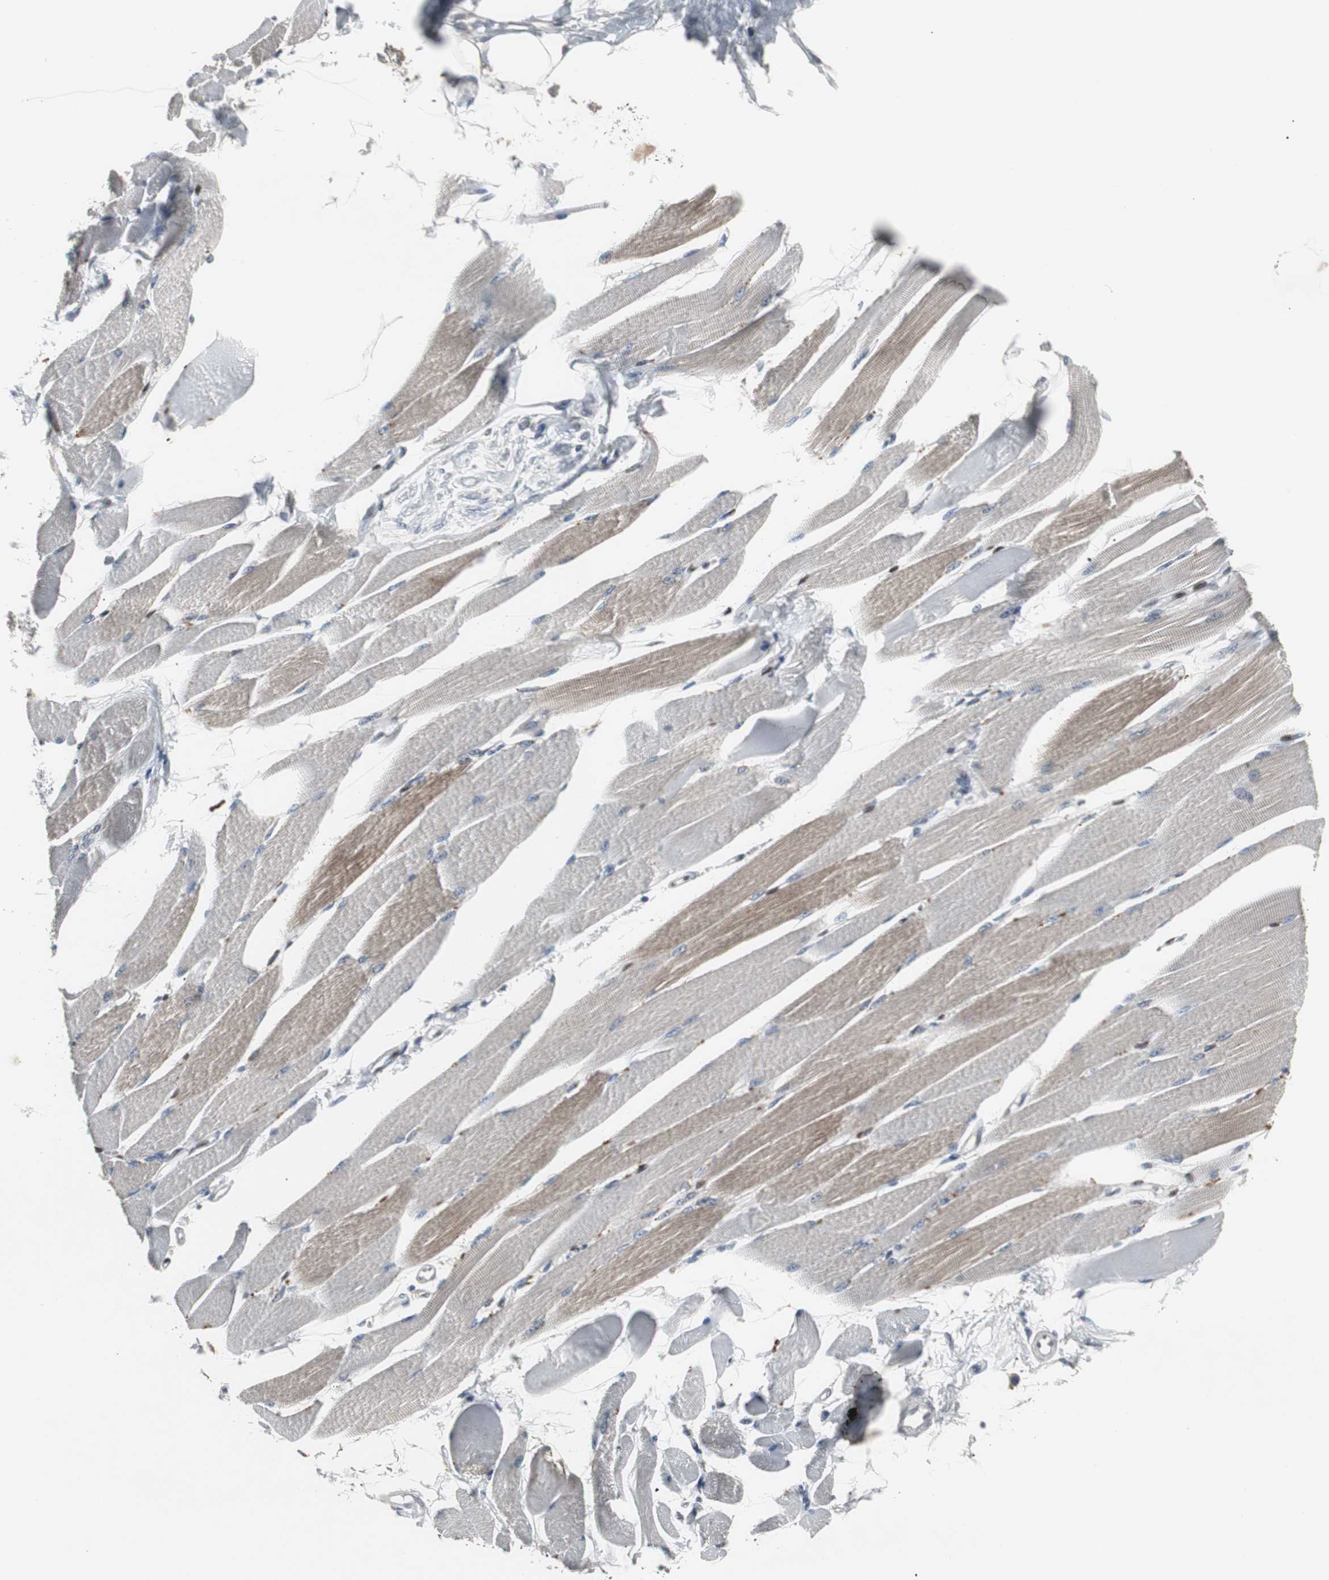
{"staining": {"intensity": "strong", "quantity": "25%-75%", "location": "cytoplasmic/membranous"}, "tissue": "skeletal muscle", "cell_type": "Myocytes", "image_type": "normal", "snomed": [{"axis": "morphology", "description": "Normal tissue, NOS"}, {"axis": "topography", "description": "Skeletal muscle"}, {"axis": "topography", "description": "Peripheral nerve tissue"}], "caption": "Normal skeletal muscle exhibits strong cytoplasmic/membranous expression in about 25%-75% of myocytes, visualized by immunohistochemistry.", "gene": "ZNF396", "patient": {"sex": "female", "age": 84}}